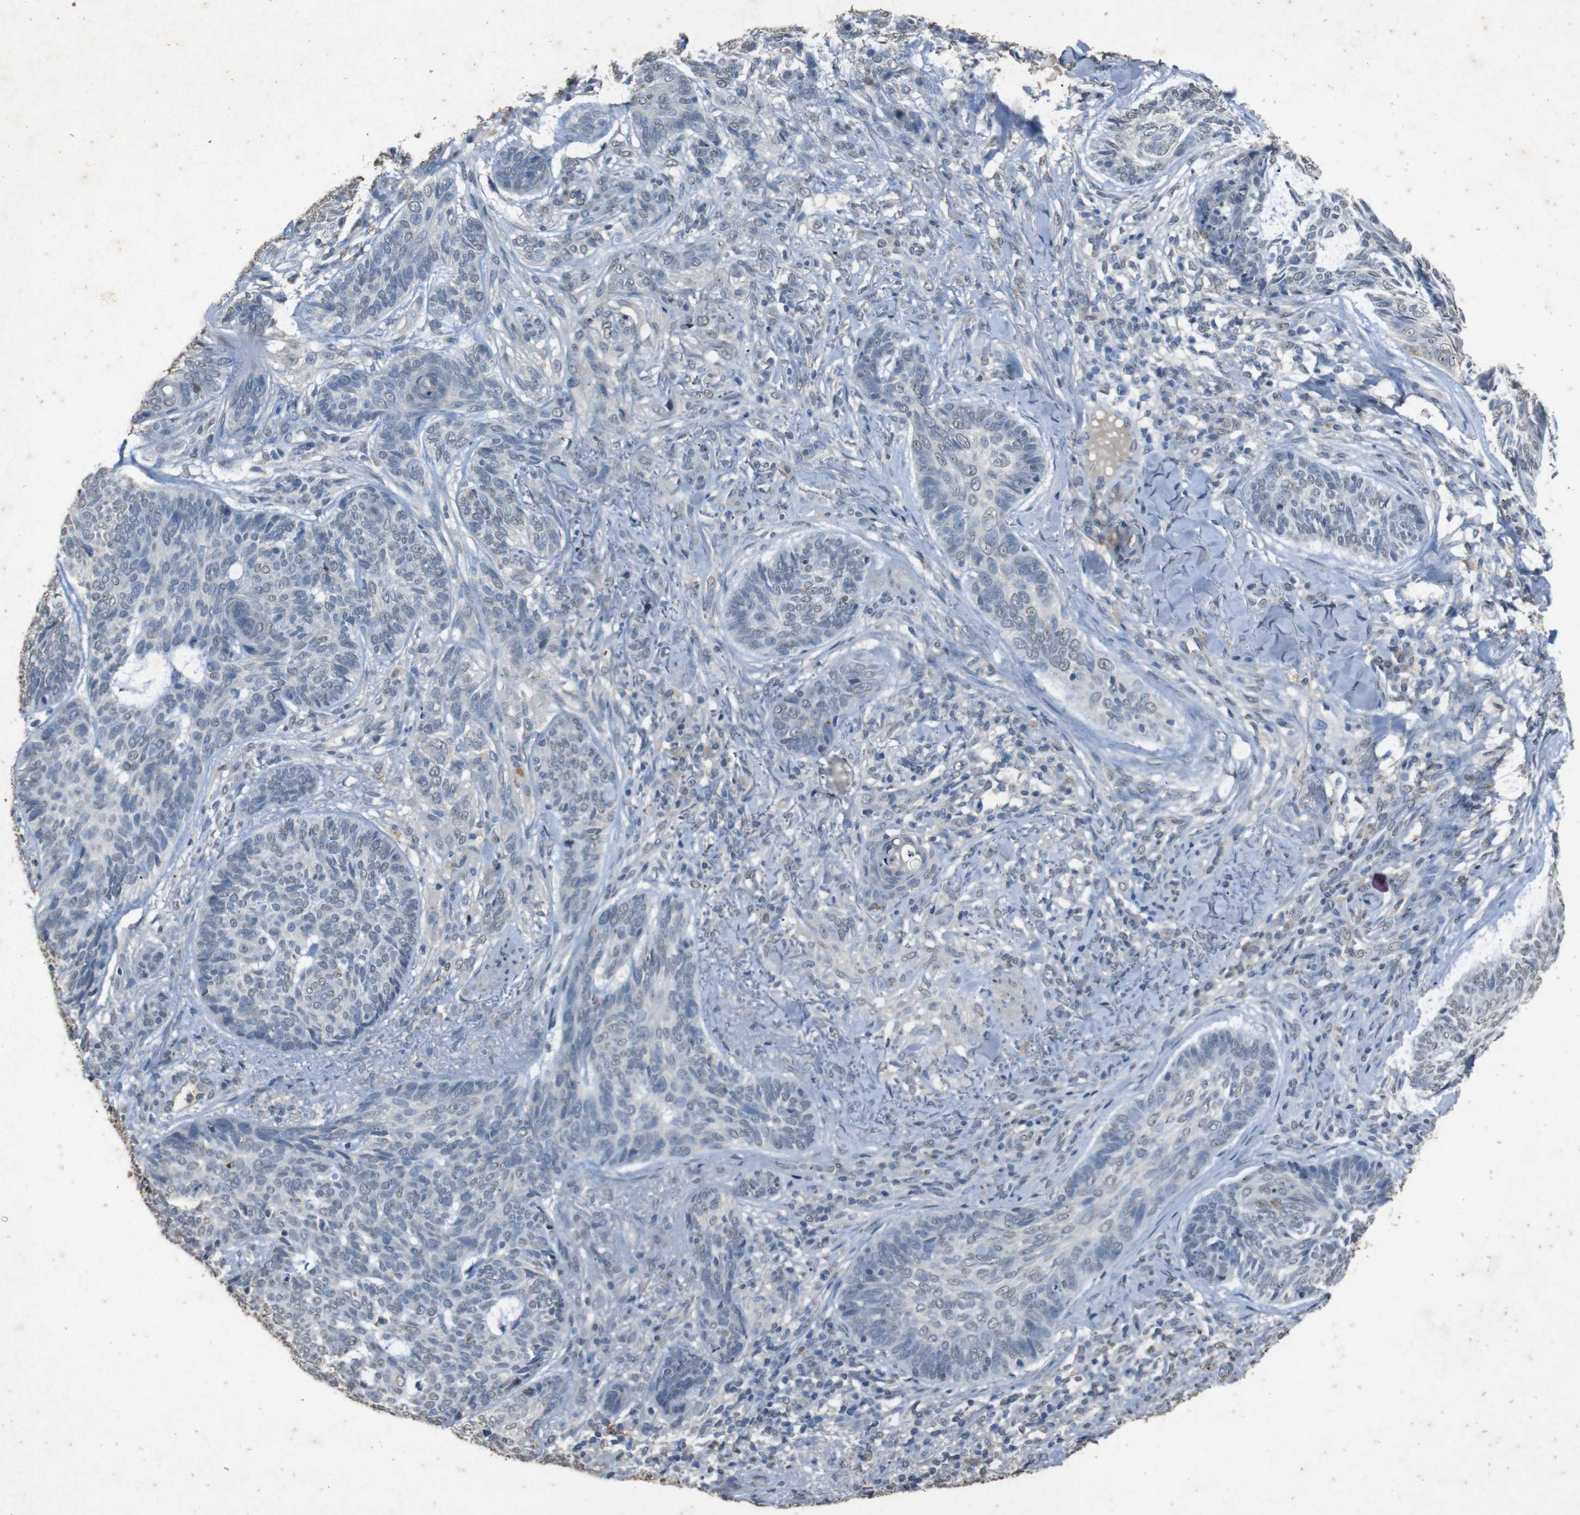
{"staining": {"intensity": "negative", "quantity": "none", "location": "none"}, "tissue": "skin cancer", "cell_type": "Tumor cells", "image_type": "cancer", "snomed": [{"axis": "morphology", "description": "Basal cell carcinoma"}, {"axis": "topography", "description": "Skin"}], "caption": "A histopathology image of skin cancer (basal cell carcinoma) stained for a protein reveals no brown staining in tumor cells.", "gene": "STBD1", "patient": {"sex": "male", "age": 43}}